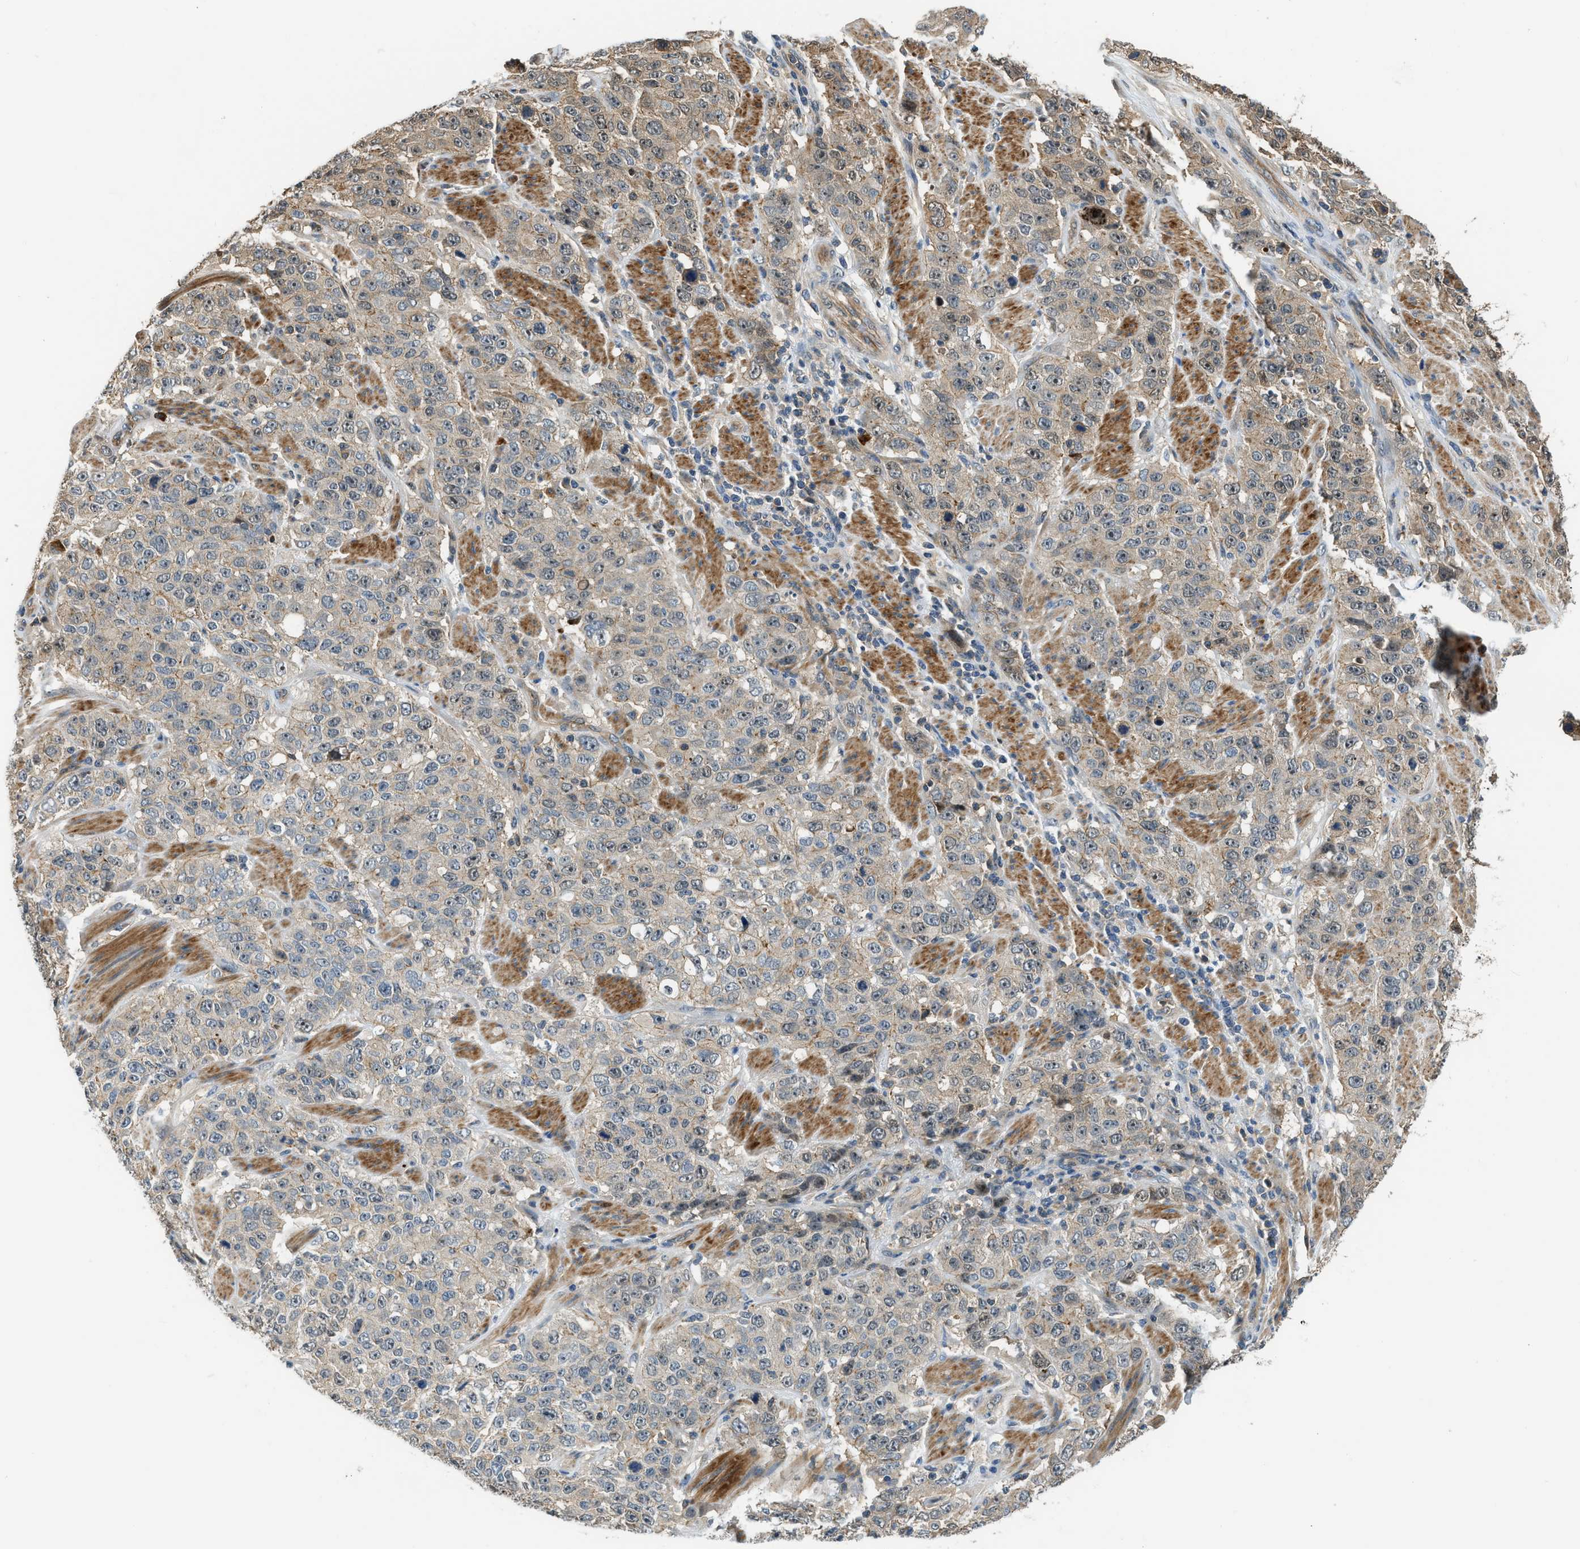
{"staining": {"intensity": "weak", "quantity": "25%-75%", "location": "cytoplasmic/membranous"}, "tissue": "stomach cancer", "cell_type": "Tumor cells", "image_type": "cancer", "snomed": [{"axis": "morphology", "description": "Adenocarcinoma, NOS"}, {"axis": "topography", "description": "Stomach"}], "caption": "Immunohistochemical staining of human stomach adenocarcinoma exhibits low levels of weak cytoplasmic/membranous protein staining in approximately 25%-75% of tumor cells.", "gene": "CBLB", "patient": {"sex": "male", "age": 48}}